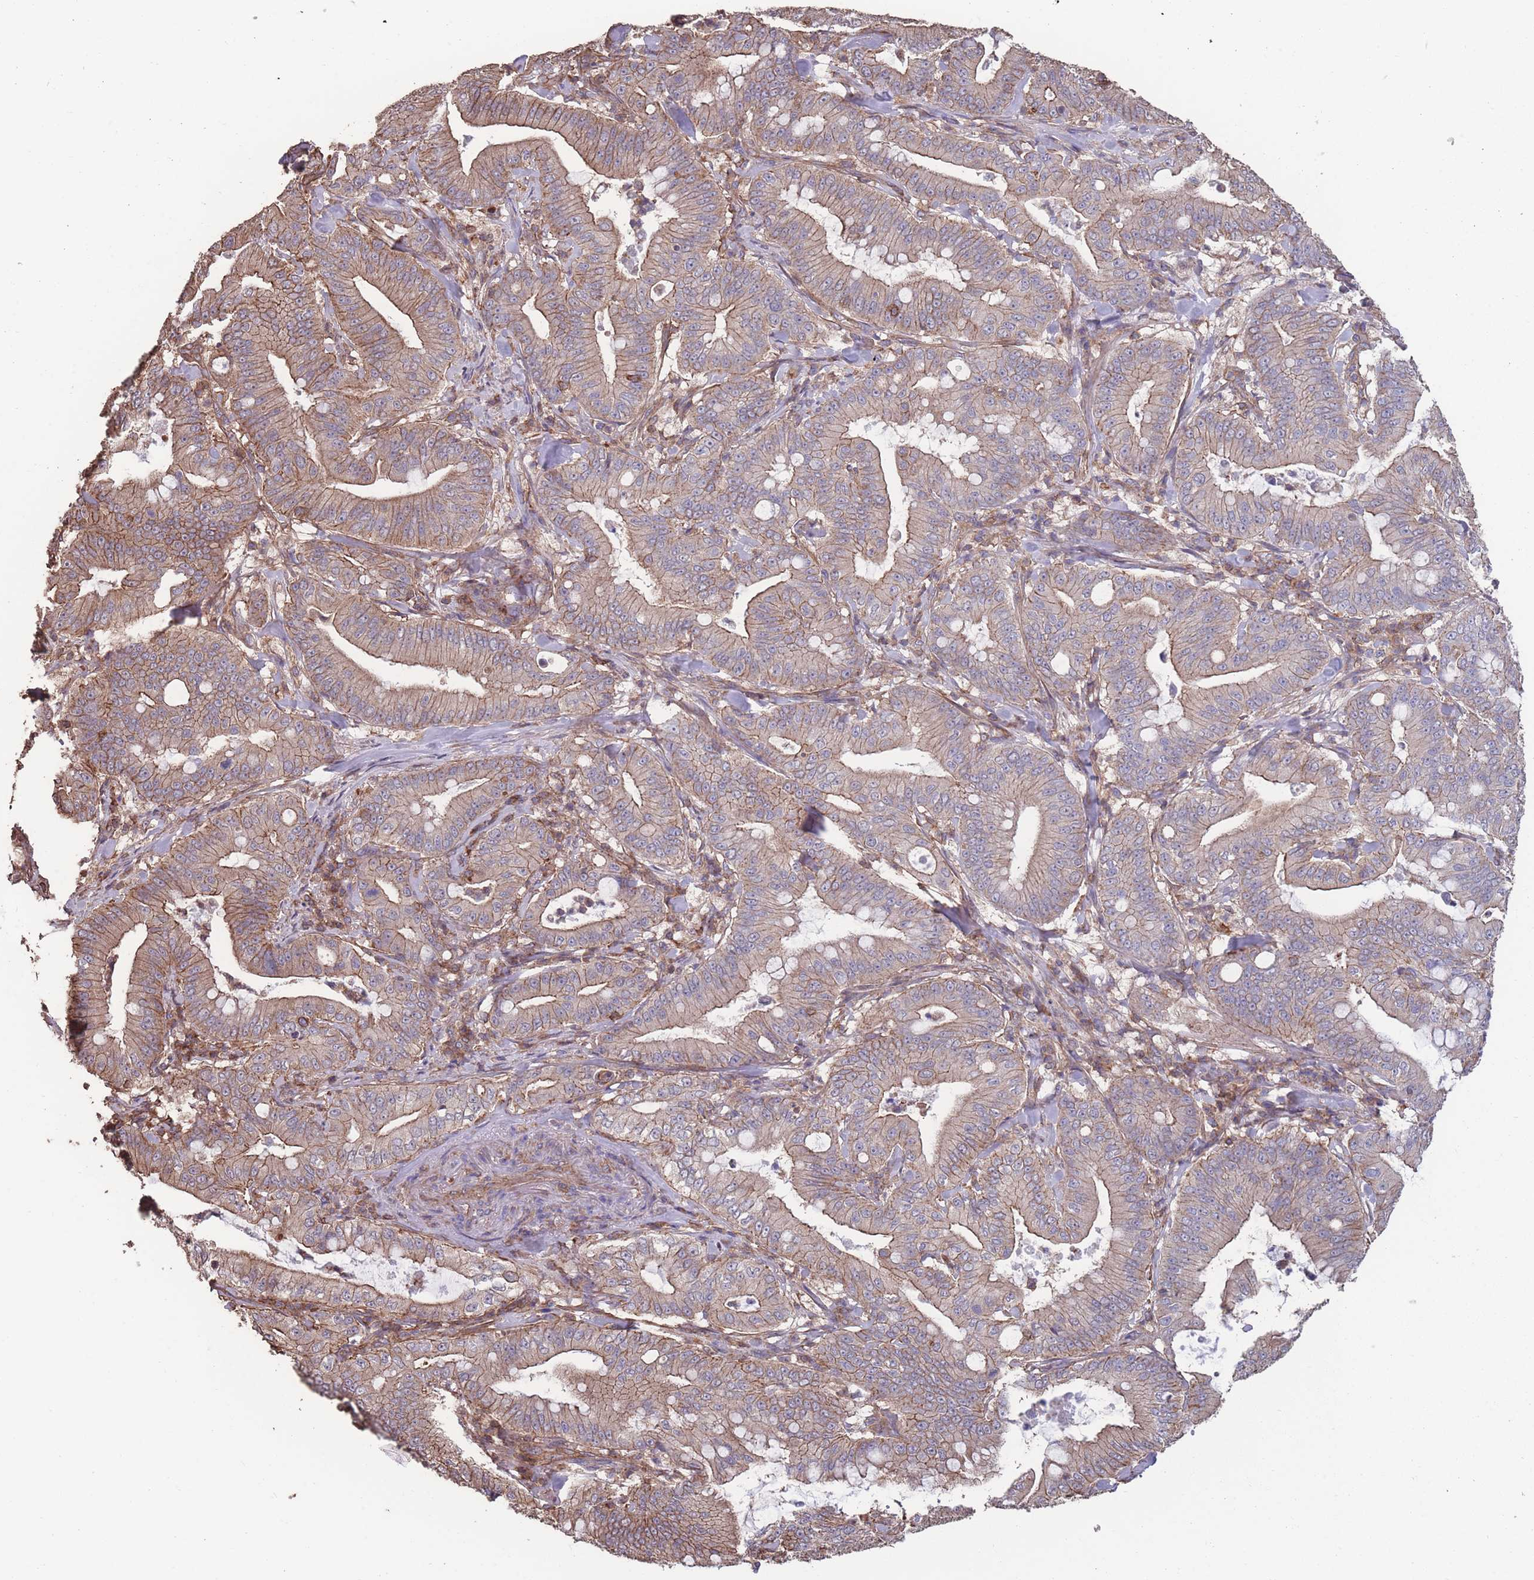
{"staining": {"intensity": "moderate", "quantity": ">75%", "location": "cytoplasmic/membranous"}, "tissue": "pancreatic cancer", "cell_type": "Tumor cells", "image_type": "cancer", "snomed": [{"axis": "morphology", "description": "Adenocarcinoma, NOS"}, {"axis": "topography", "description": "Pancreas"}], "caption": "A brown stain shows moderate cytoplasmic/membranous positivity of a protein in pancreatic adenocarcinoma tumor cells.", "gene": "NUDT21", "patient": {"sex": "male", "age": 71}}